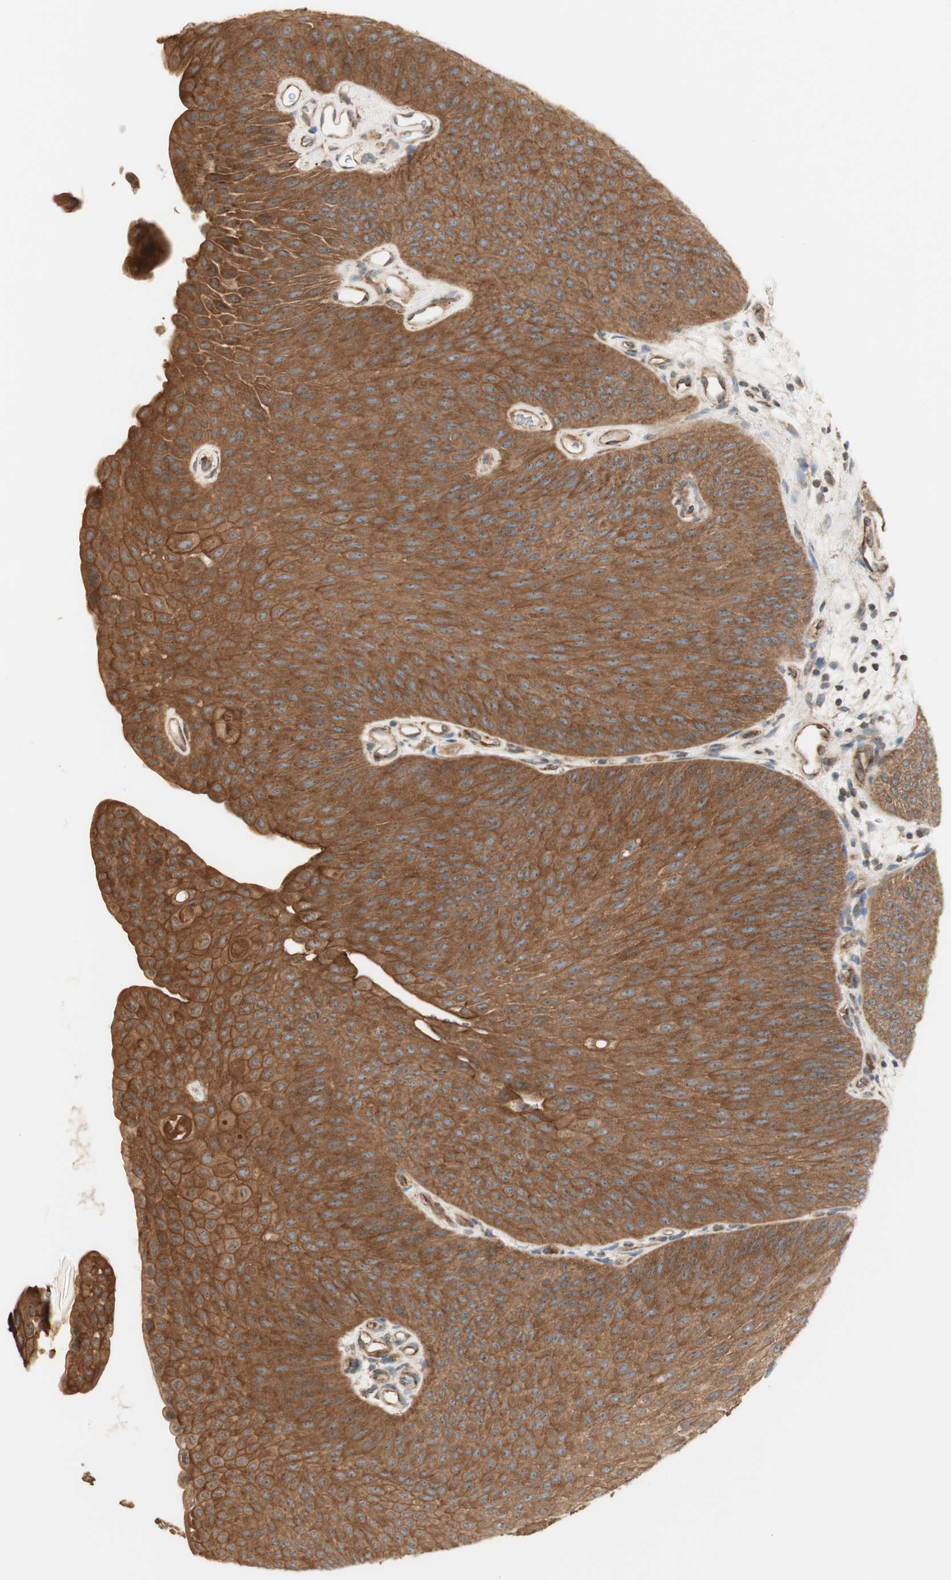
{"staining": {"intensity": "strong", "quantity": ">75%", "location": "cytoplasmic/membranous"}, "tissue": "urothelial cancer", "cell_type": "Tumor cells", "image_type": "cancer", "snomed": [{"axis": "morphology", "description": "Urothelial carcinoma, Low grade"}, {"axis": "topography", "description": "Urinary bladder"}], "caption": "Immunohistochemistry staining of low-grade urothelial carcinoma, which demonstrates high levels of strong cytoplasmic/membranous positivity in approximately >75% of tumor cells indicating strong cytoplasmic/membranous protein expression. The staining was performed using DAB (brown) for protein detection and nuclei were counterstained in hematoxylin (blue).", "gene": "CTTNBP2NL", "patient": {"sex": "female", "age": 60}}